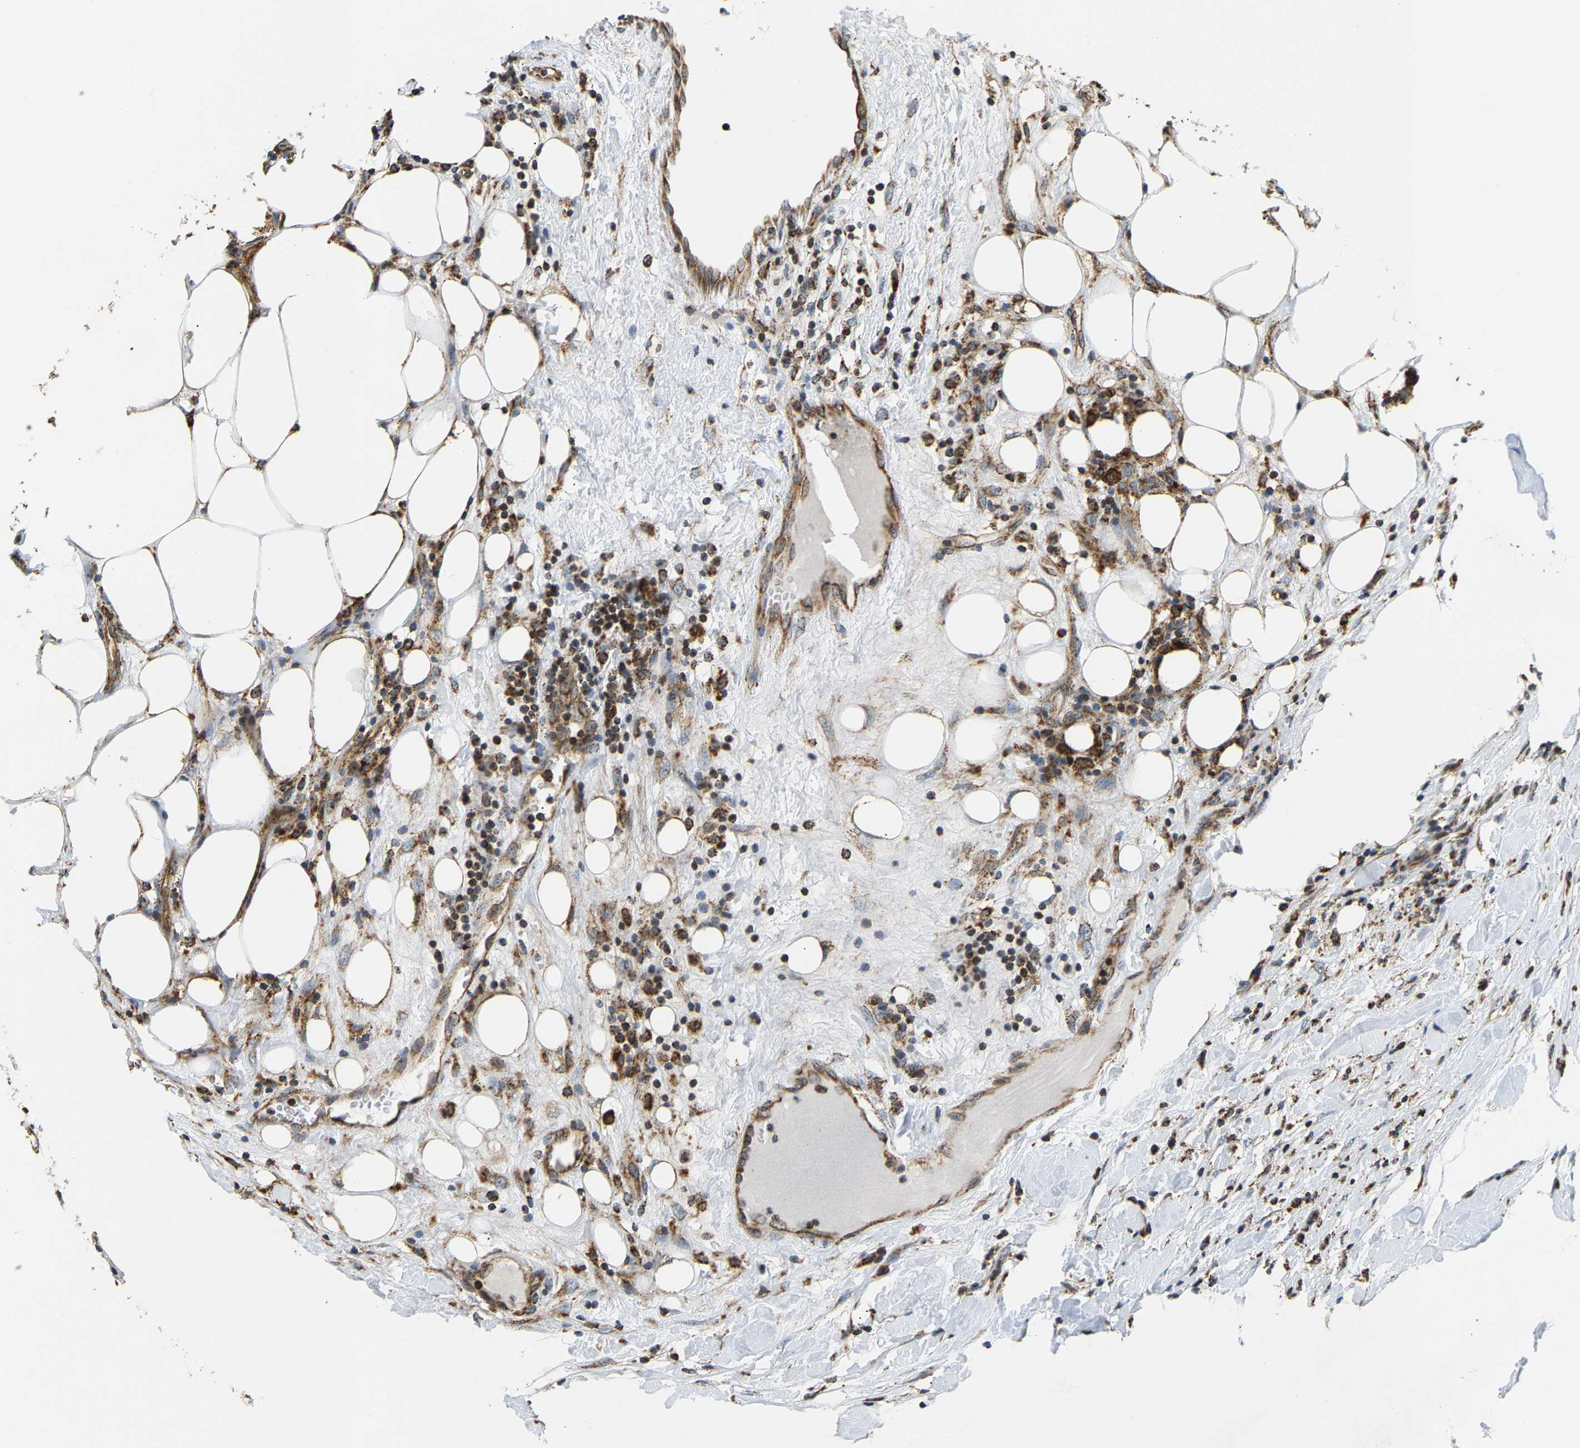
{"staining": {"intensity": "weak", "quantity": "25%-75%", "location": "cytoplasmic/membranous"}, "tissue": "breast cancer", "cell_type": "Tumor cells", "image_type": "cancer", "snomed": [{"axis": "morphology", "description": "Duct carcinoma"}, {"axis": "topography", "description": "Breast"}], "caption": "An IHC histopathology image of tumor tissue is shown. Protein staining in brown labels weak cytoplasmic/membranous positivity in breast cancer within tumor cells.", "gene": "GIMAP7", "patient": {"sex": "female", "age": 37}}